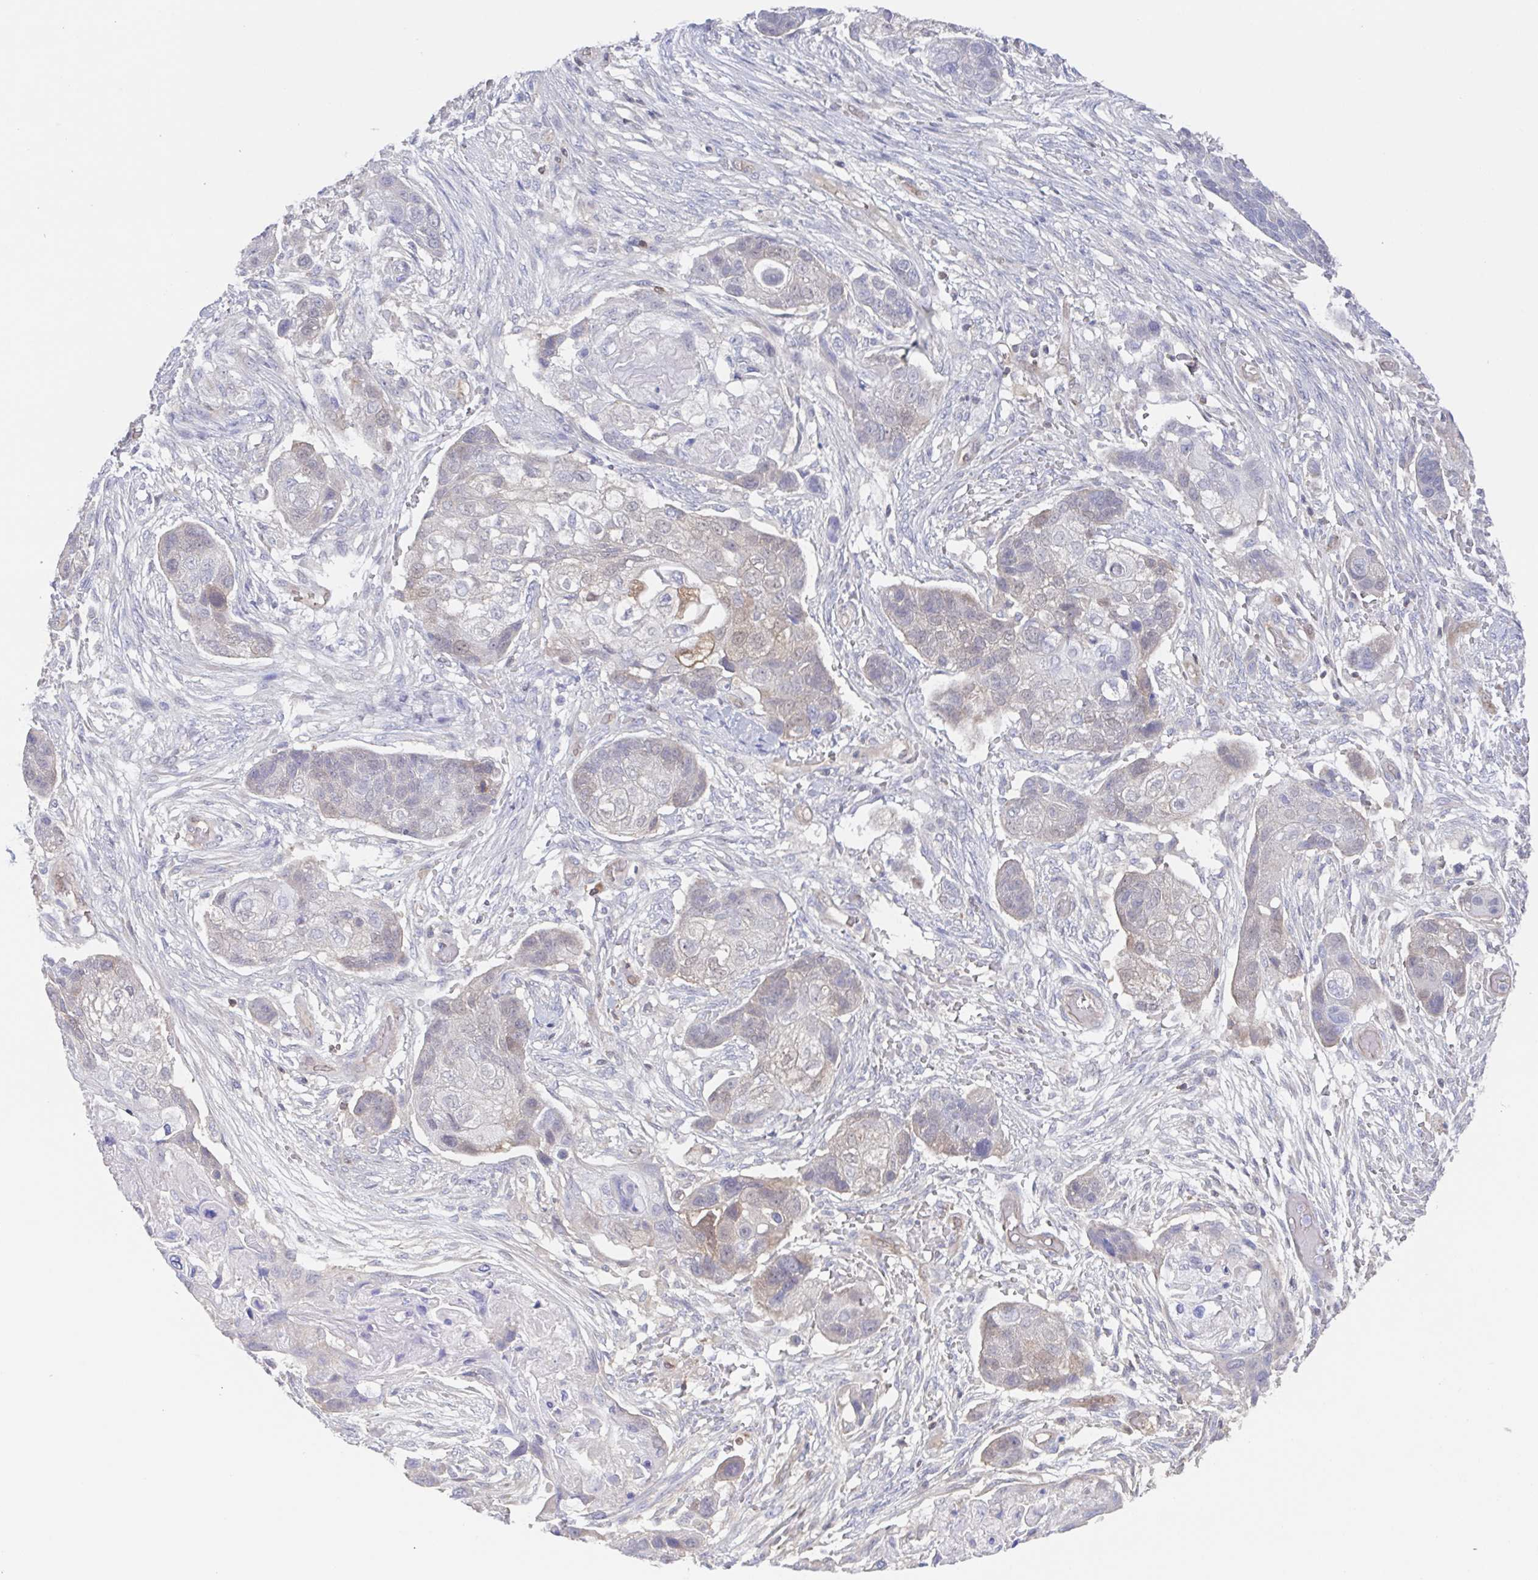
{"staining": {"intensity": "weak", "quantity": "<25%", "location": "cytoplasmic/membranous"}, "tissue": "lung cancer", "cell_type": "Tumor cells", "image_type": "cancer", "snomed": [{"axis": "morphology", "description": "Squamous cell carcinoma, NOS"}, {"axis": "topography", "description": "Lung"}], "caption": "Histopathology image shows no significant protein positivity in tumor cells of lung cancer.", "gene": "AGFG2", "patient": {"sex": "male", "age": 69}}